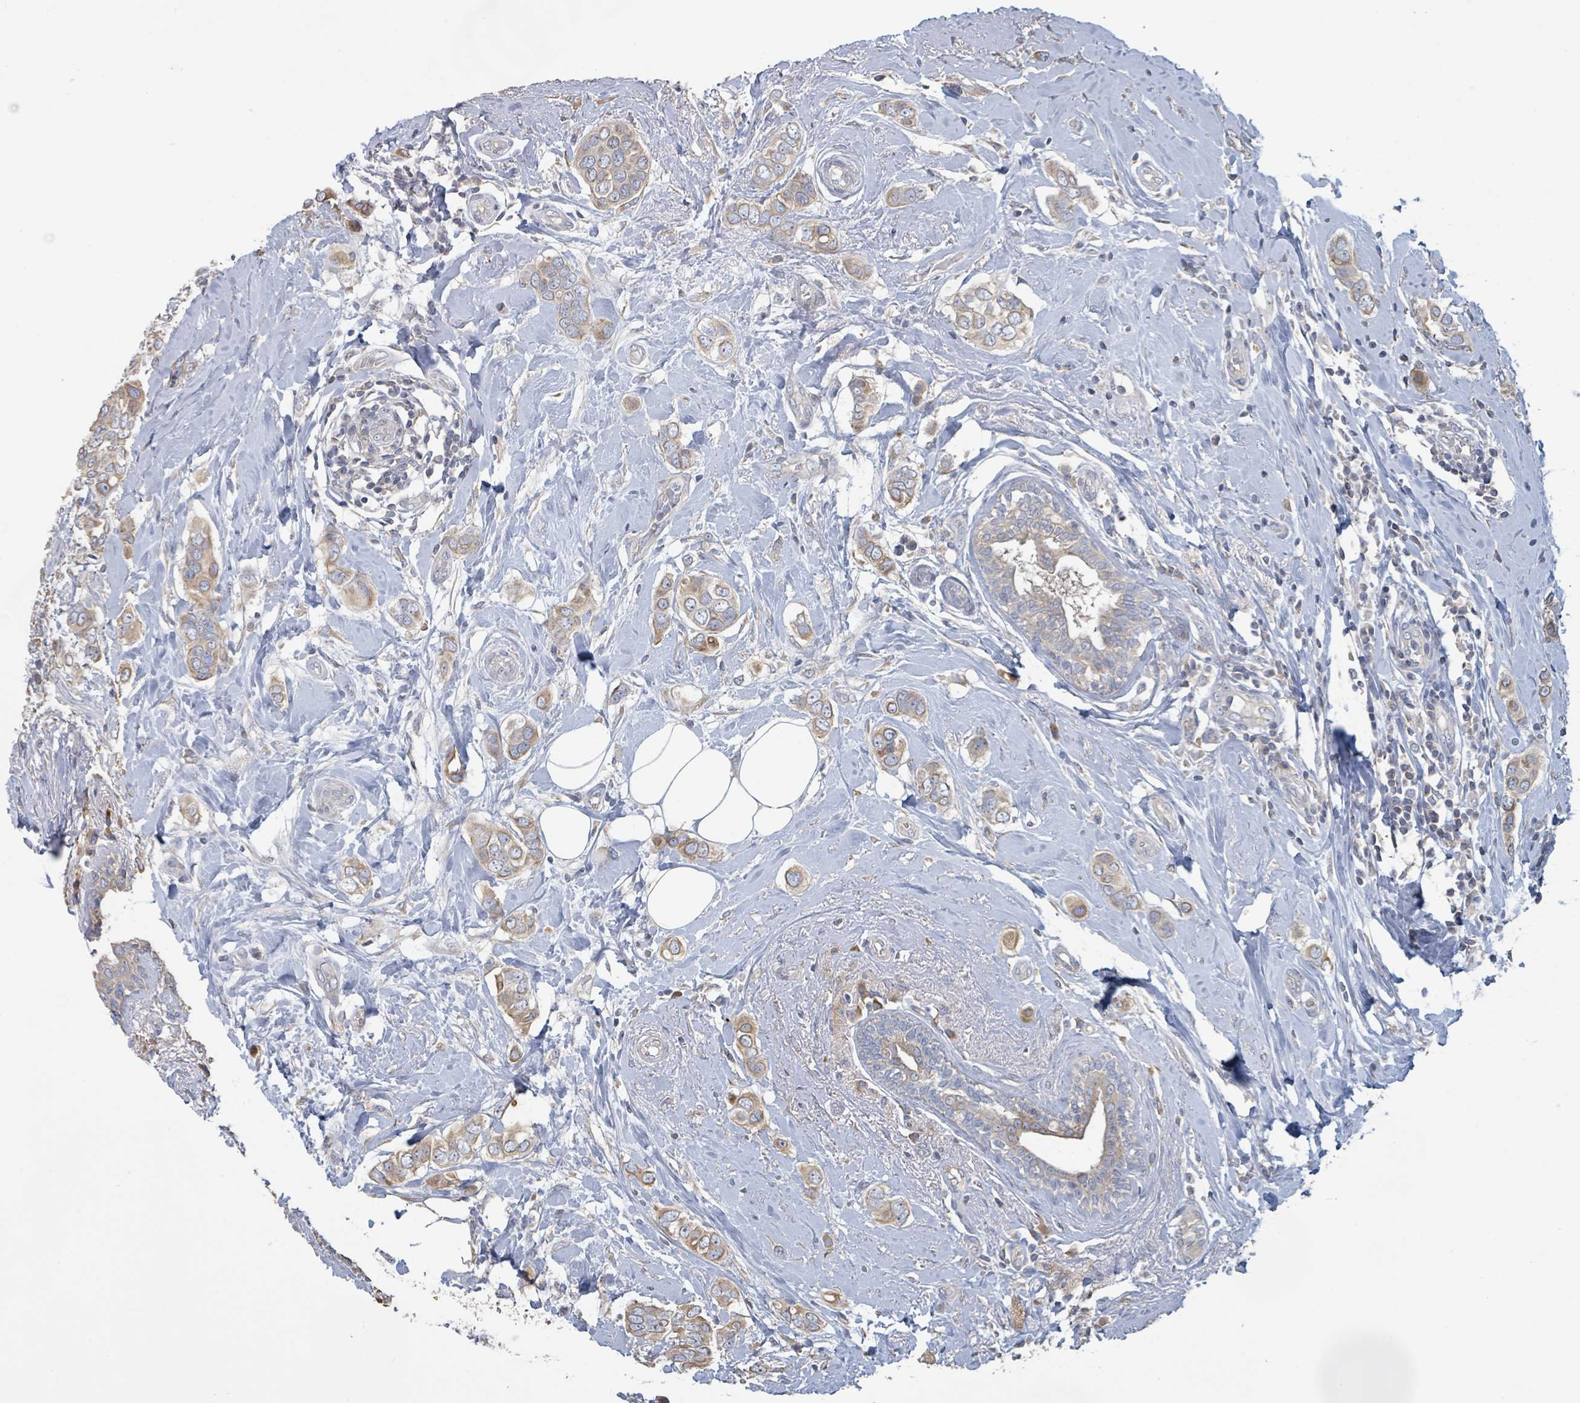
{"staining": {"intensity": "moderate", "quantity": ">75%", "location": "cytoplasmic/membranous"}, "tissue": "breast cancer", "cell_type": "Tumor cells", "image_type": "cancer", "snomed": [{"axis": "morphology", "description": "Lobular carcinoma"}, {"axis": "topography", "description": "Breast"}], "caption": "Human lobular carcinoma (breast) stained with a brown dye displays moderate cytoplasmic/membranous positive positivity in about >75% of tumor cells.", "gene": "KCNS2", "patient": {"sex": "female", "age": 51}}